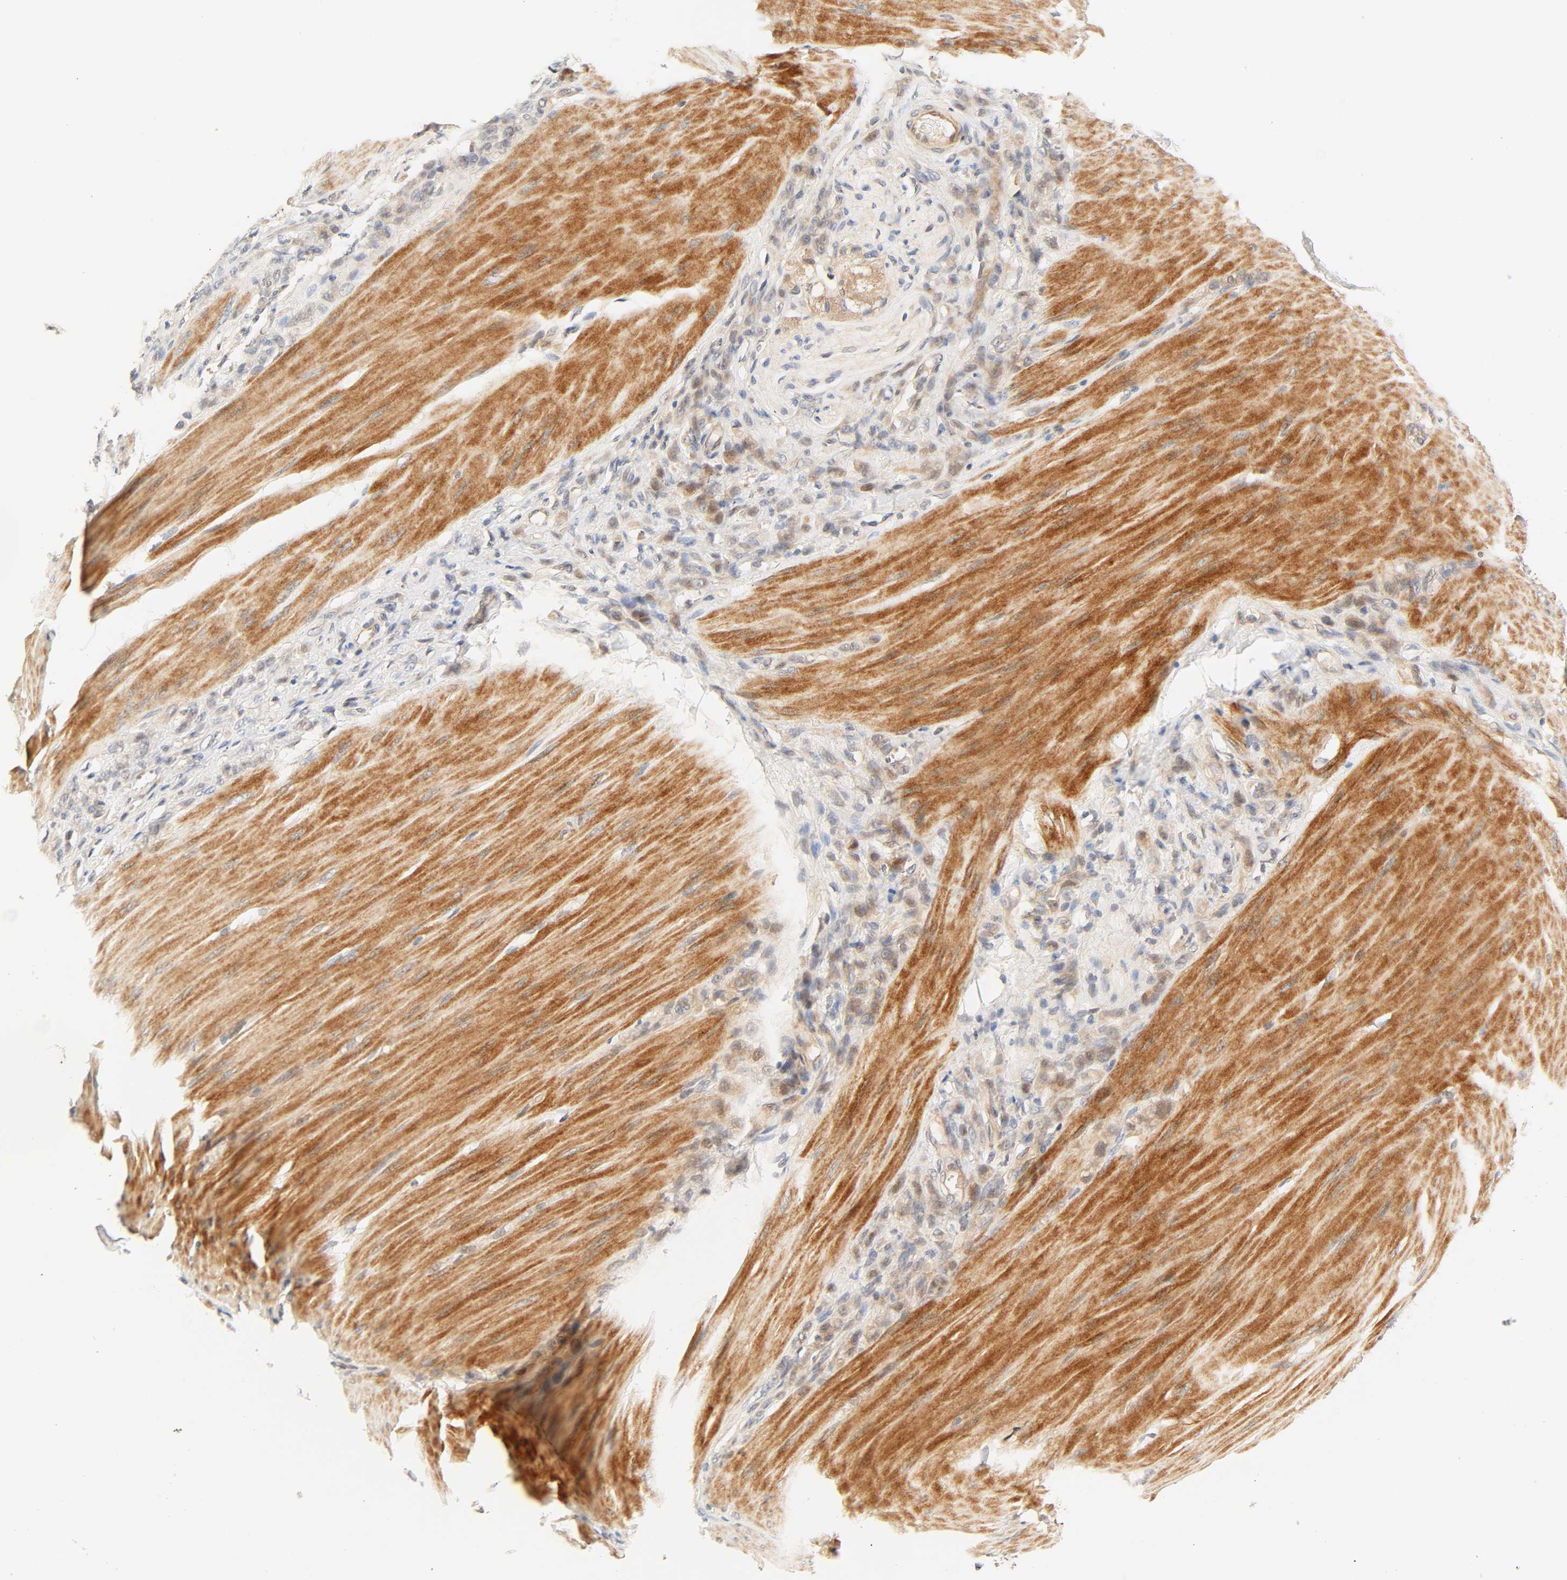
{"staining": {"intensity": "moderate", "quantity": "25%-75%", "location": "cytoplasmic/membranous"}, "tissue": "stomach cancer", "cell_type": "Tumor cells", "image_type": "cancer", "snomed": [{"axis": "morphology", "description": "Adenocarcinoma, NOS"}, {"axis": "topography", "description": "Stomach"}], "caption": "Stomach adenocarcinoma stained with DAB (3,3'-diaminobenzidine) IHC reveals medium levels of moderate cytoplasmic/membranous positivity in about 25%-75% of tumor cells. The staining was performed using DAB to visualize the protein expression in brown, while the nuclei were stained in blue with hematoxylin (Magnification: 20x).", "gene": "CACNA1G", "patient": {"sex": "male", "age": 82}}